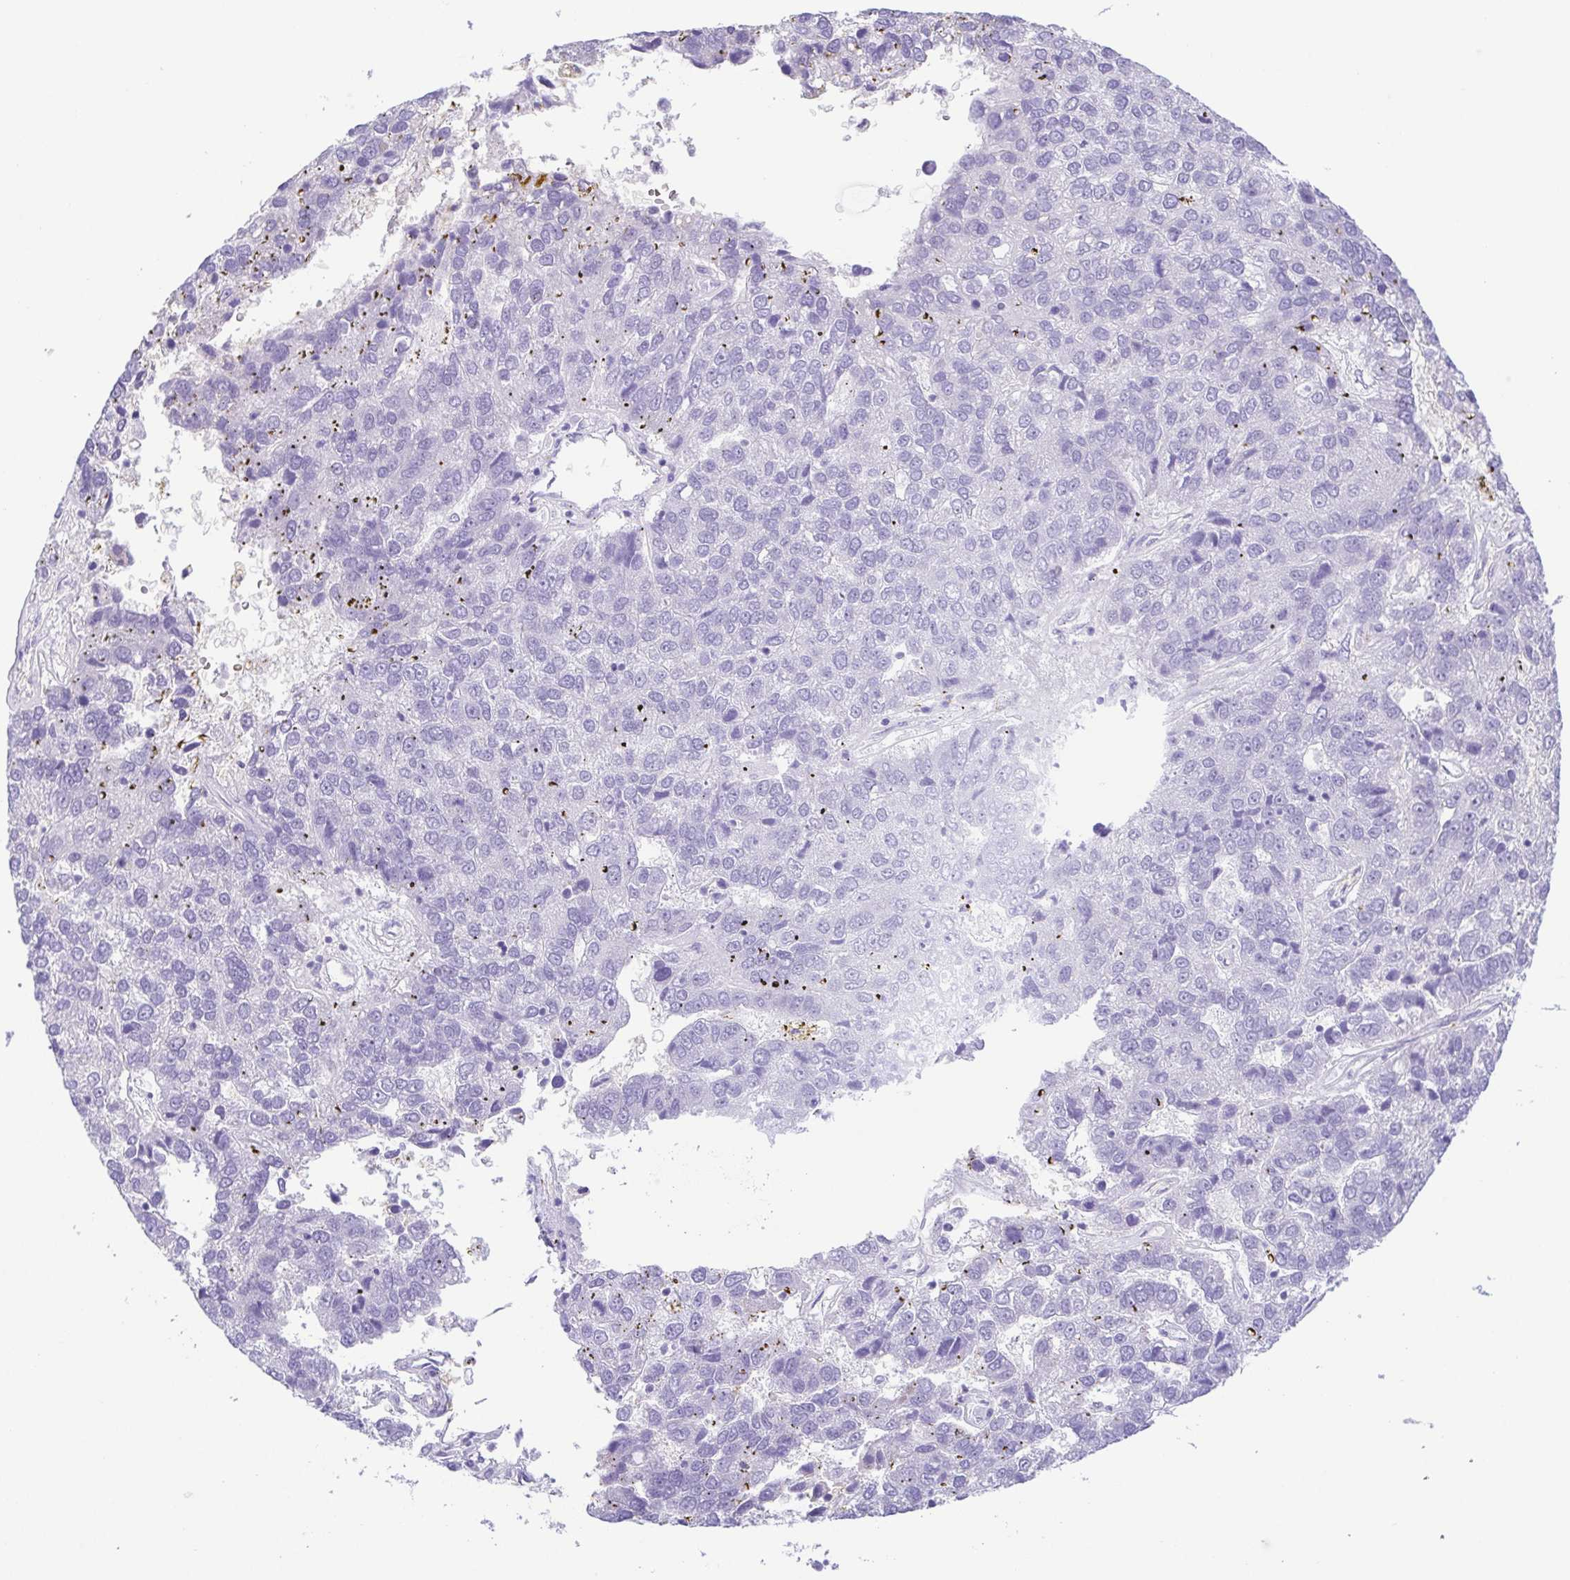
{"staining": {"intensity": "negative", "quantity": "none", "location": "none"}, "tissue": "pancreatic cancer", "cell_type": "Tumor cells", "image_type": "cancer", "snomed": [{"axis": "morphology", "description": "Adenocarcinoma, NOS"}, {"axis": "topography", "description": "Pancreas"}], "caption": "IHC of pancreatic cancer (adenocarcinoma) reveals no expression in tumor cells.", "gene": "EPB42", "patient": {"sex": "female", "age": 61}}